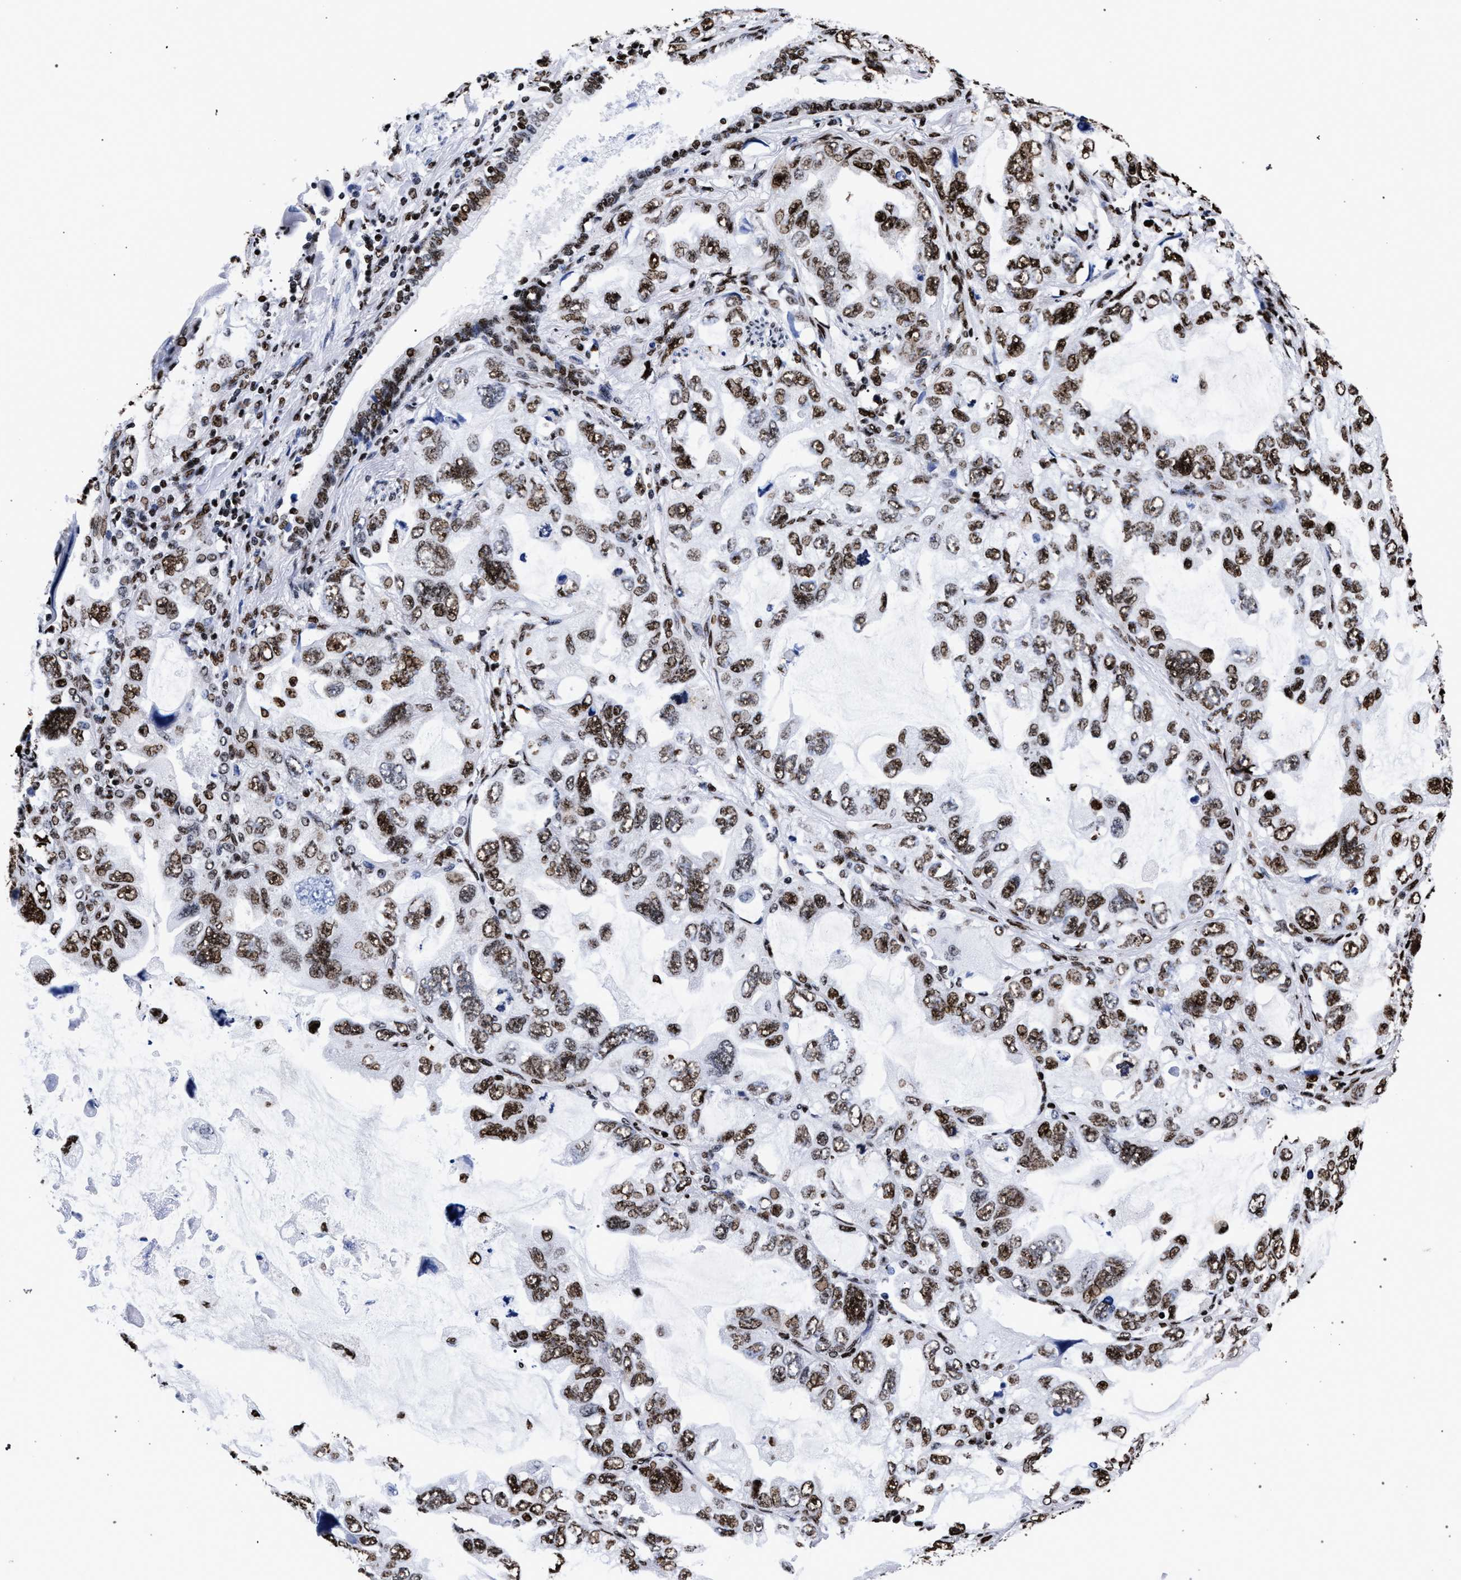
{"staining": {"intensity": "moderate", "quantity": ">75%", "location": "nuclear"}, "tissue": "lung cancer", "cell_type": "Tumor cells", "image_type": "cancer", "snomed": [{"axis": "morphology", "description": "Squamous cell carcinoma, NOS"}, {"axis": "topography", "description": "Lung"}], "caption": "Moderate nuclear protein staining is identified in approximately >75% of tumor cells in lung cancer (squamous cell carcinoma).", "gene": "HNRNPA1", "patient": {"sex": "female", "age": 73}}